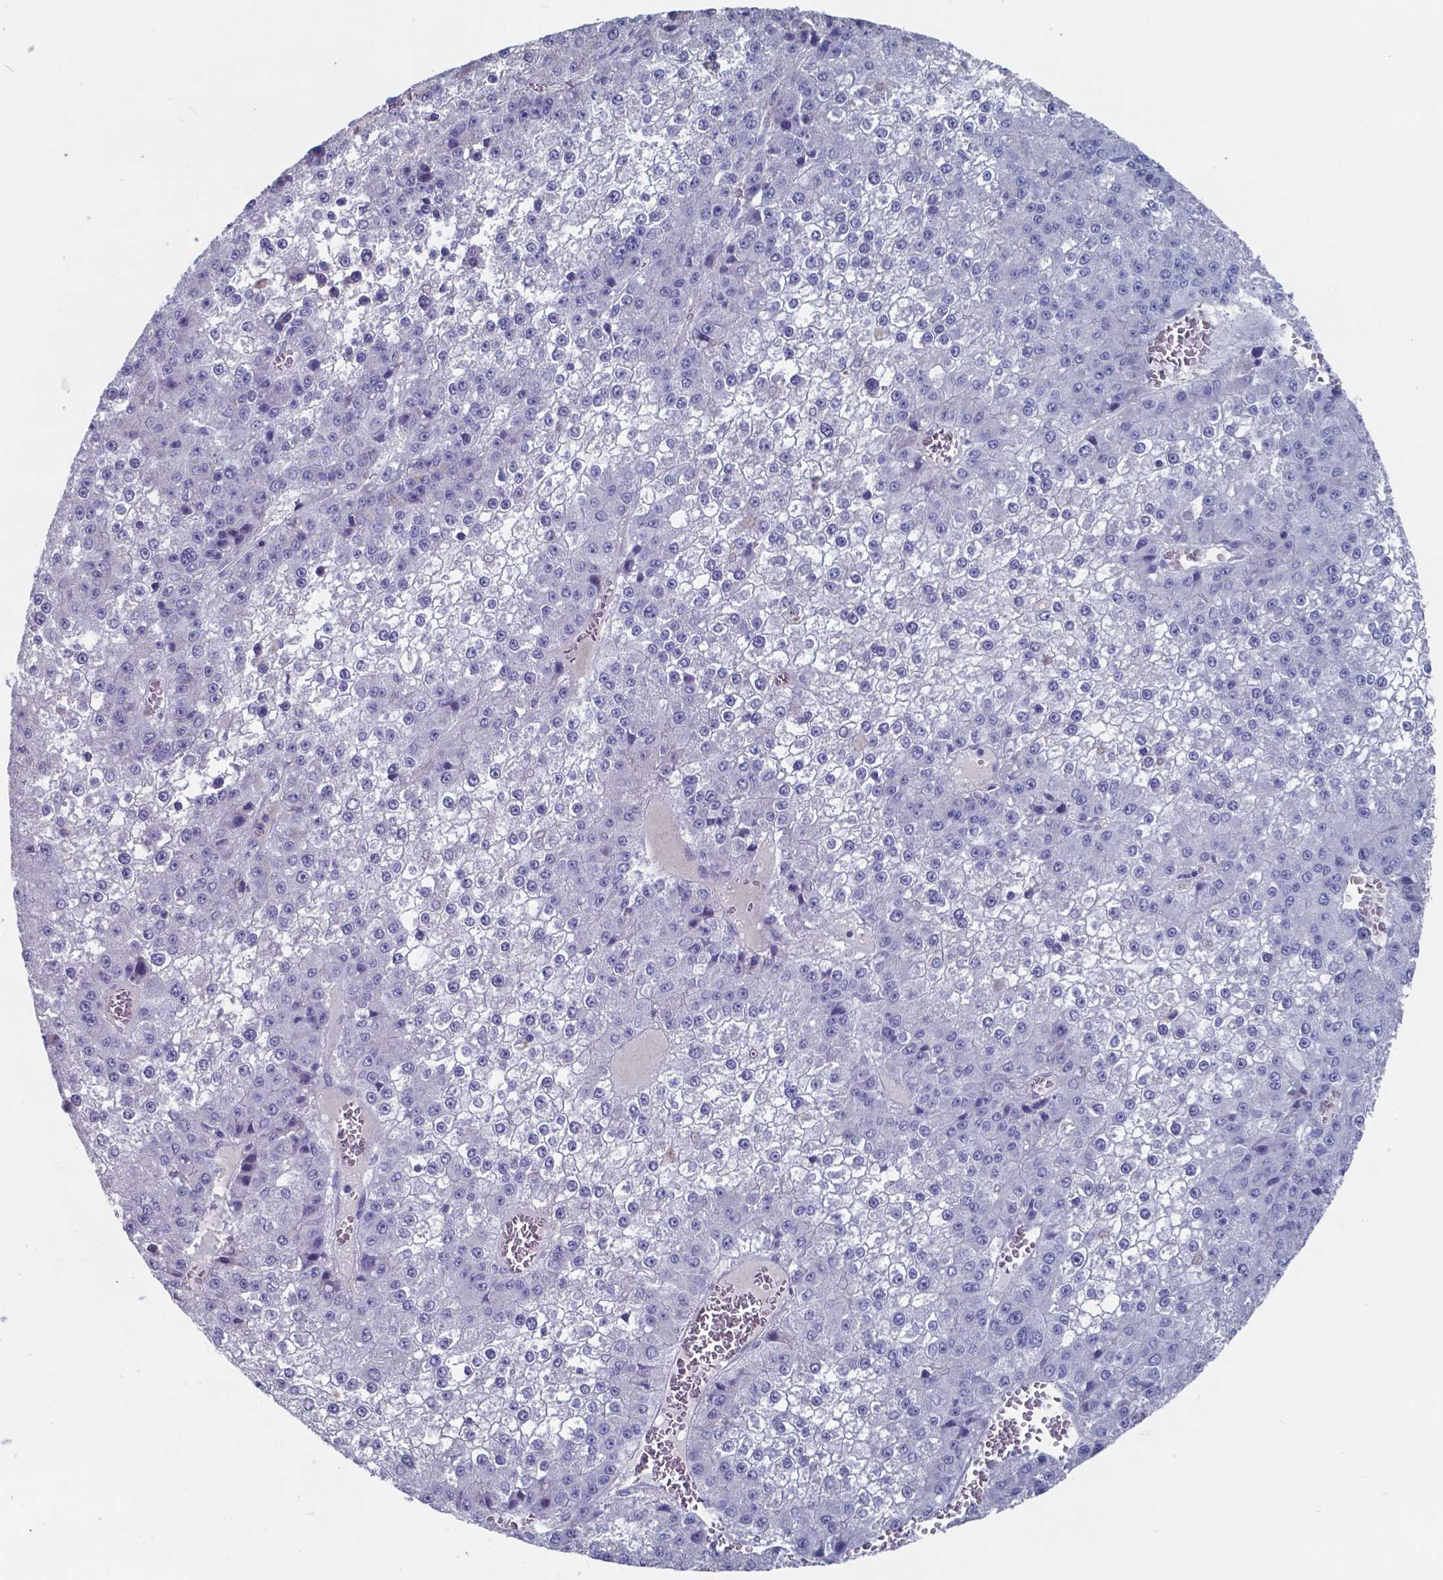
{"staining": {"intensity": "negative", "quantity": "none", "location": "none"}, "tissue": "liver cancer", "cell_type": "Tumor cells", "image_type": "cancer", "snomed": [{"axis": "morphology", "description": "Carcinoma, Hepatocellular, NOS"}, {"axis": "topography", "description": "Liver"}], "caption": "Tumor cells are negative for protein expression in human liver hepatocellular carcinoma.", "gene": "TTR", "patient": {"sex": "female", "age": 73}}